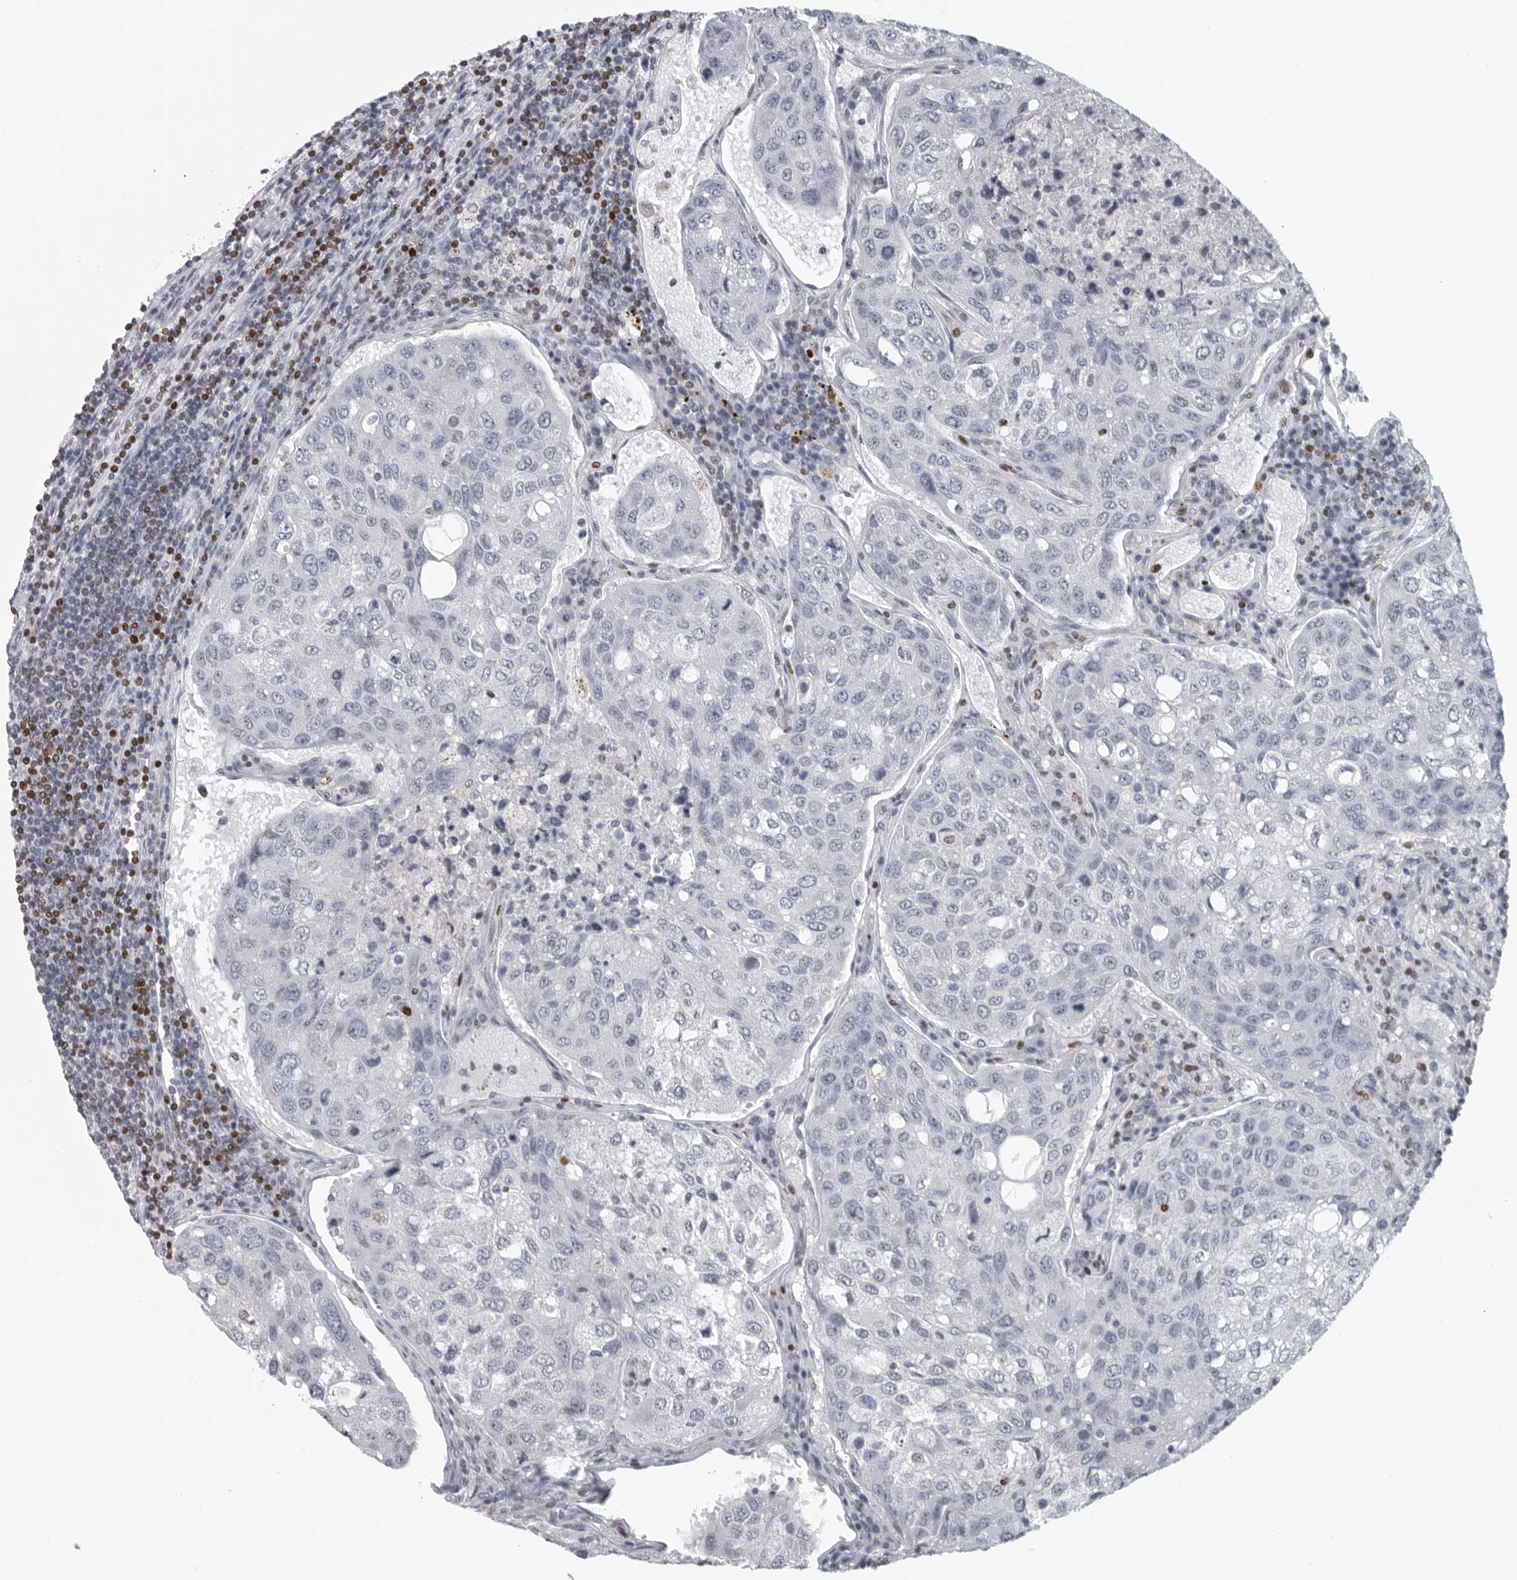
{"staining": {"intensity": "negative", "quantity": "none", "location": "none"}, "tissue": "urothelial cancer", "cell_type": "Tumor cells", "image_type": "cancer", "snomed": [{"axis": "morphology", "description": "Urothelial carcinoma, High grade"}, {"axis": "topography", "description": "Lymph node"}, {"axis": "topography", "description": "Urinary bladder"}], "caption": "An immunohistochemistry image of urothelial carcinoma (high-grade) is shown. There is no staining in tumor cells of urothelial carcinoma (high-grade). (DAB (3,3'-diaminobenzidine) IHC, high magnification).", "gene": "SATB2", "patient": {"sex": "male", "age": 51}}